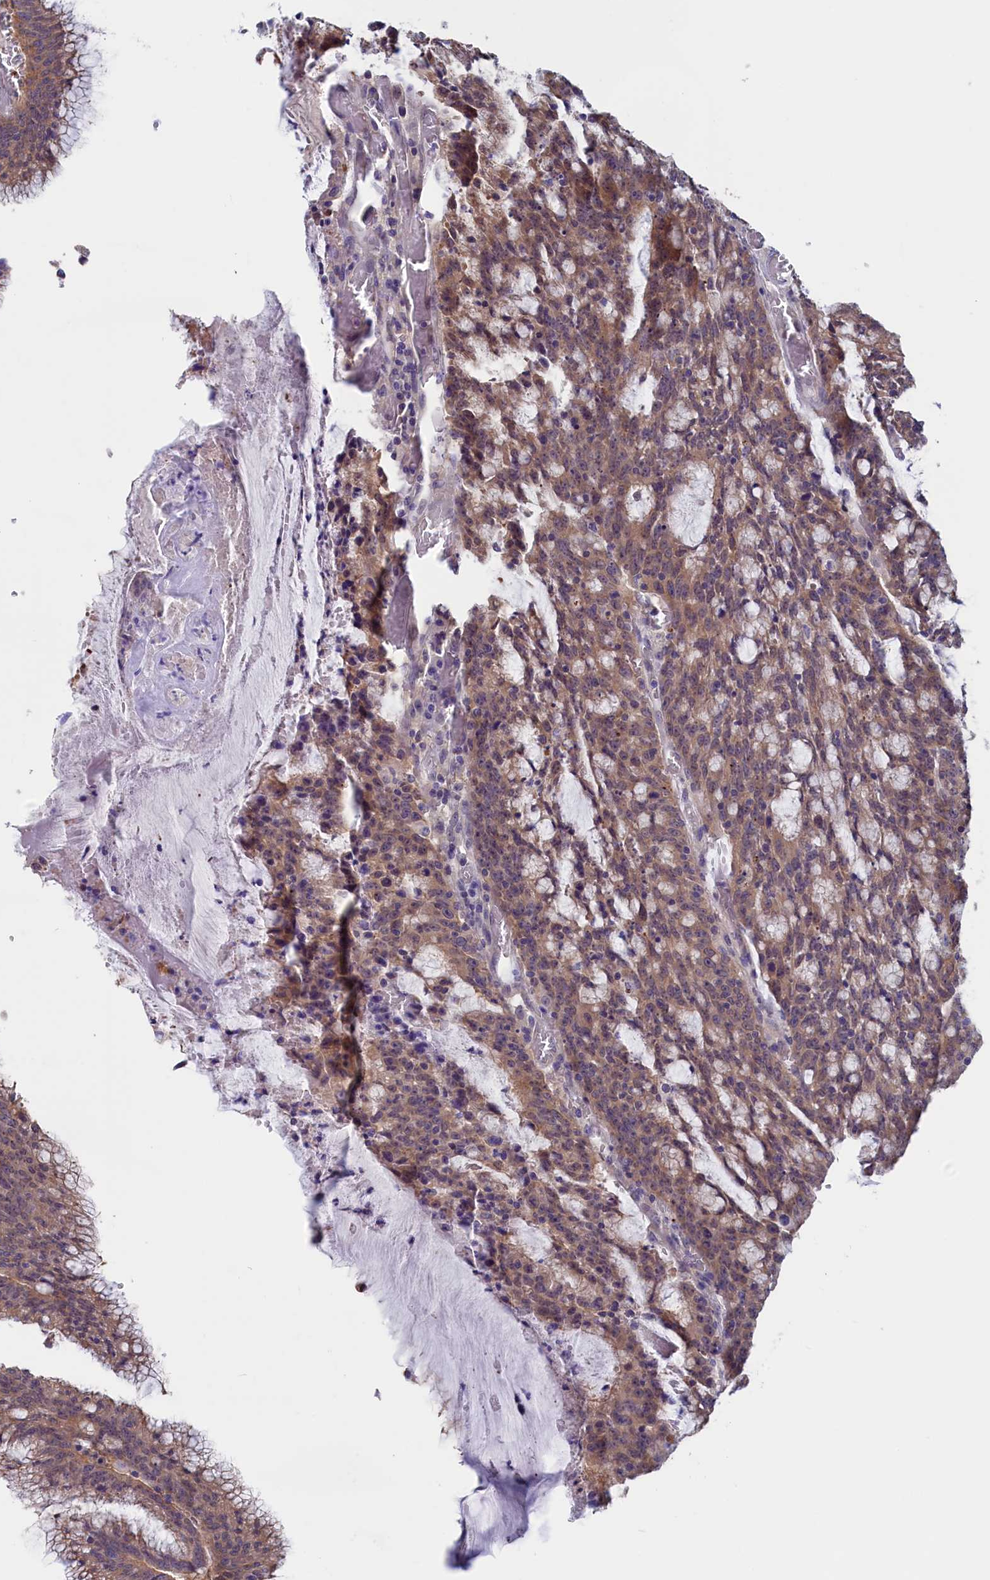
{"staining": {"intensity": "moderate", "quantity": ">75%", "location": "cytoplasmic/membranous"}, "tissue": "colorectal cancer", "cell_type": "Tumor cells", "image_type": "cancer", "snomed": [{"axis": "morphology", "description": "Adenocarcinoma, NOS"}, {"axis": "topography", "description": "Rectum"}], "caption": "Protein analysis of colorectal adenocarcinoma tissue reveals moderate cytoplasmic/membranous staining in approximately >75% of tumor cells. The protein is stained brown, and the nuclei are stained in blue (DAB (3,3'-diaminobenzidine) IHC with brightfield microscopy, high magnification).", "gene": "CIAPIN1", "patient": {"sex": "female", "age": 77}}